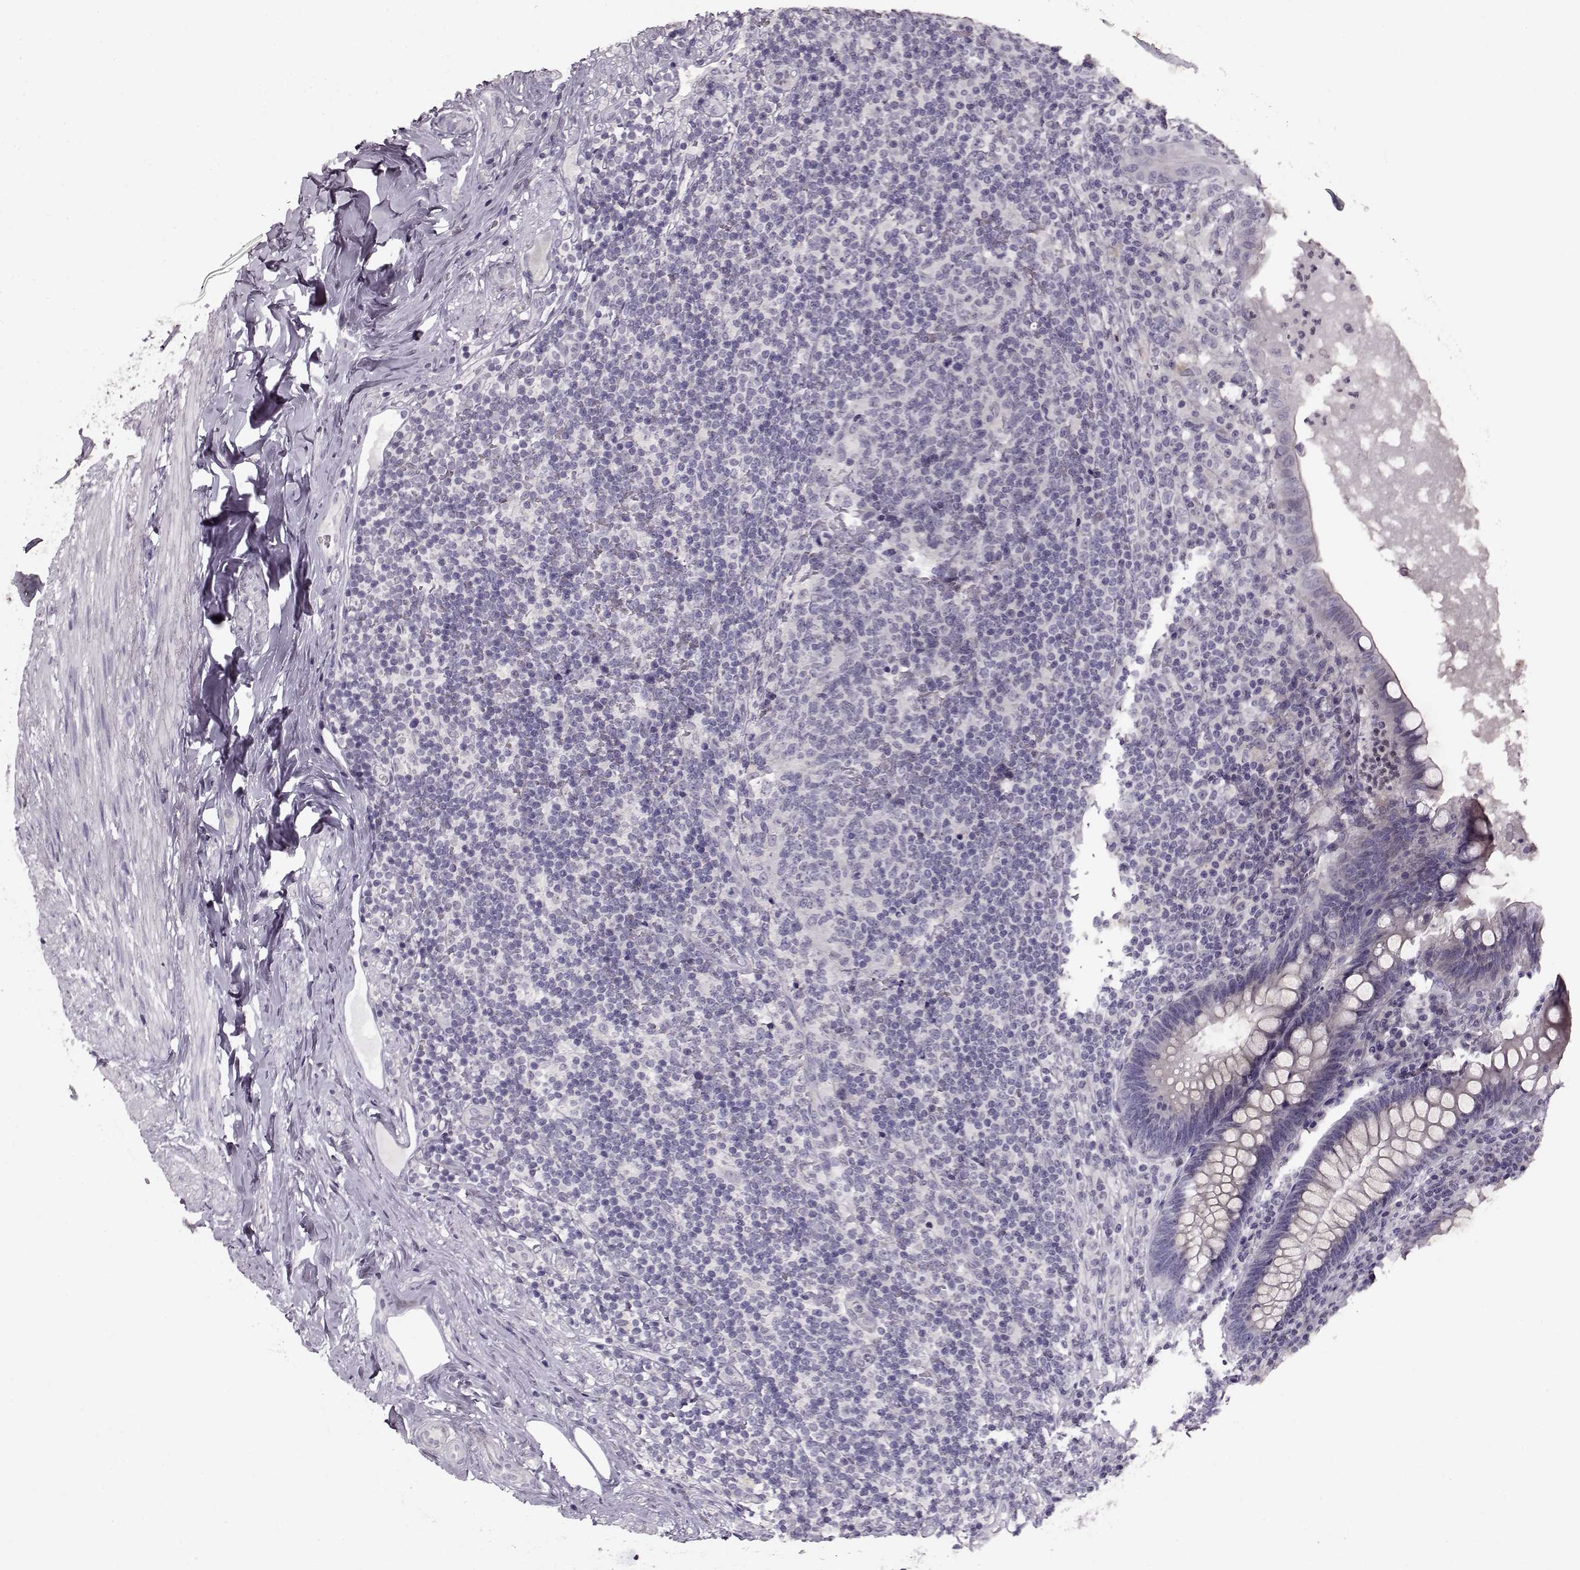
{"staining": {"intensity": "negative", "quantity": "none", "location": "none"}, "tissue": "appendix", "cell_type": "Glandular cells", "image_type": "normal", "snomed": [{"axis": "morphology", "description": "Normal tissue, NOS"}, {"axis": "topography", "description": "Appendix"}], "caption": "DAB immunohistochemical staining of benign human appendix reveals no significant staining in glandular cells. Brightfield microscopy of IHC stained with DAB (brown) and hematoxylin (blue), captured at high magnification.", "gene": "RP1L1", "patient": {"sex": "male", "age": 47}}